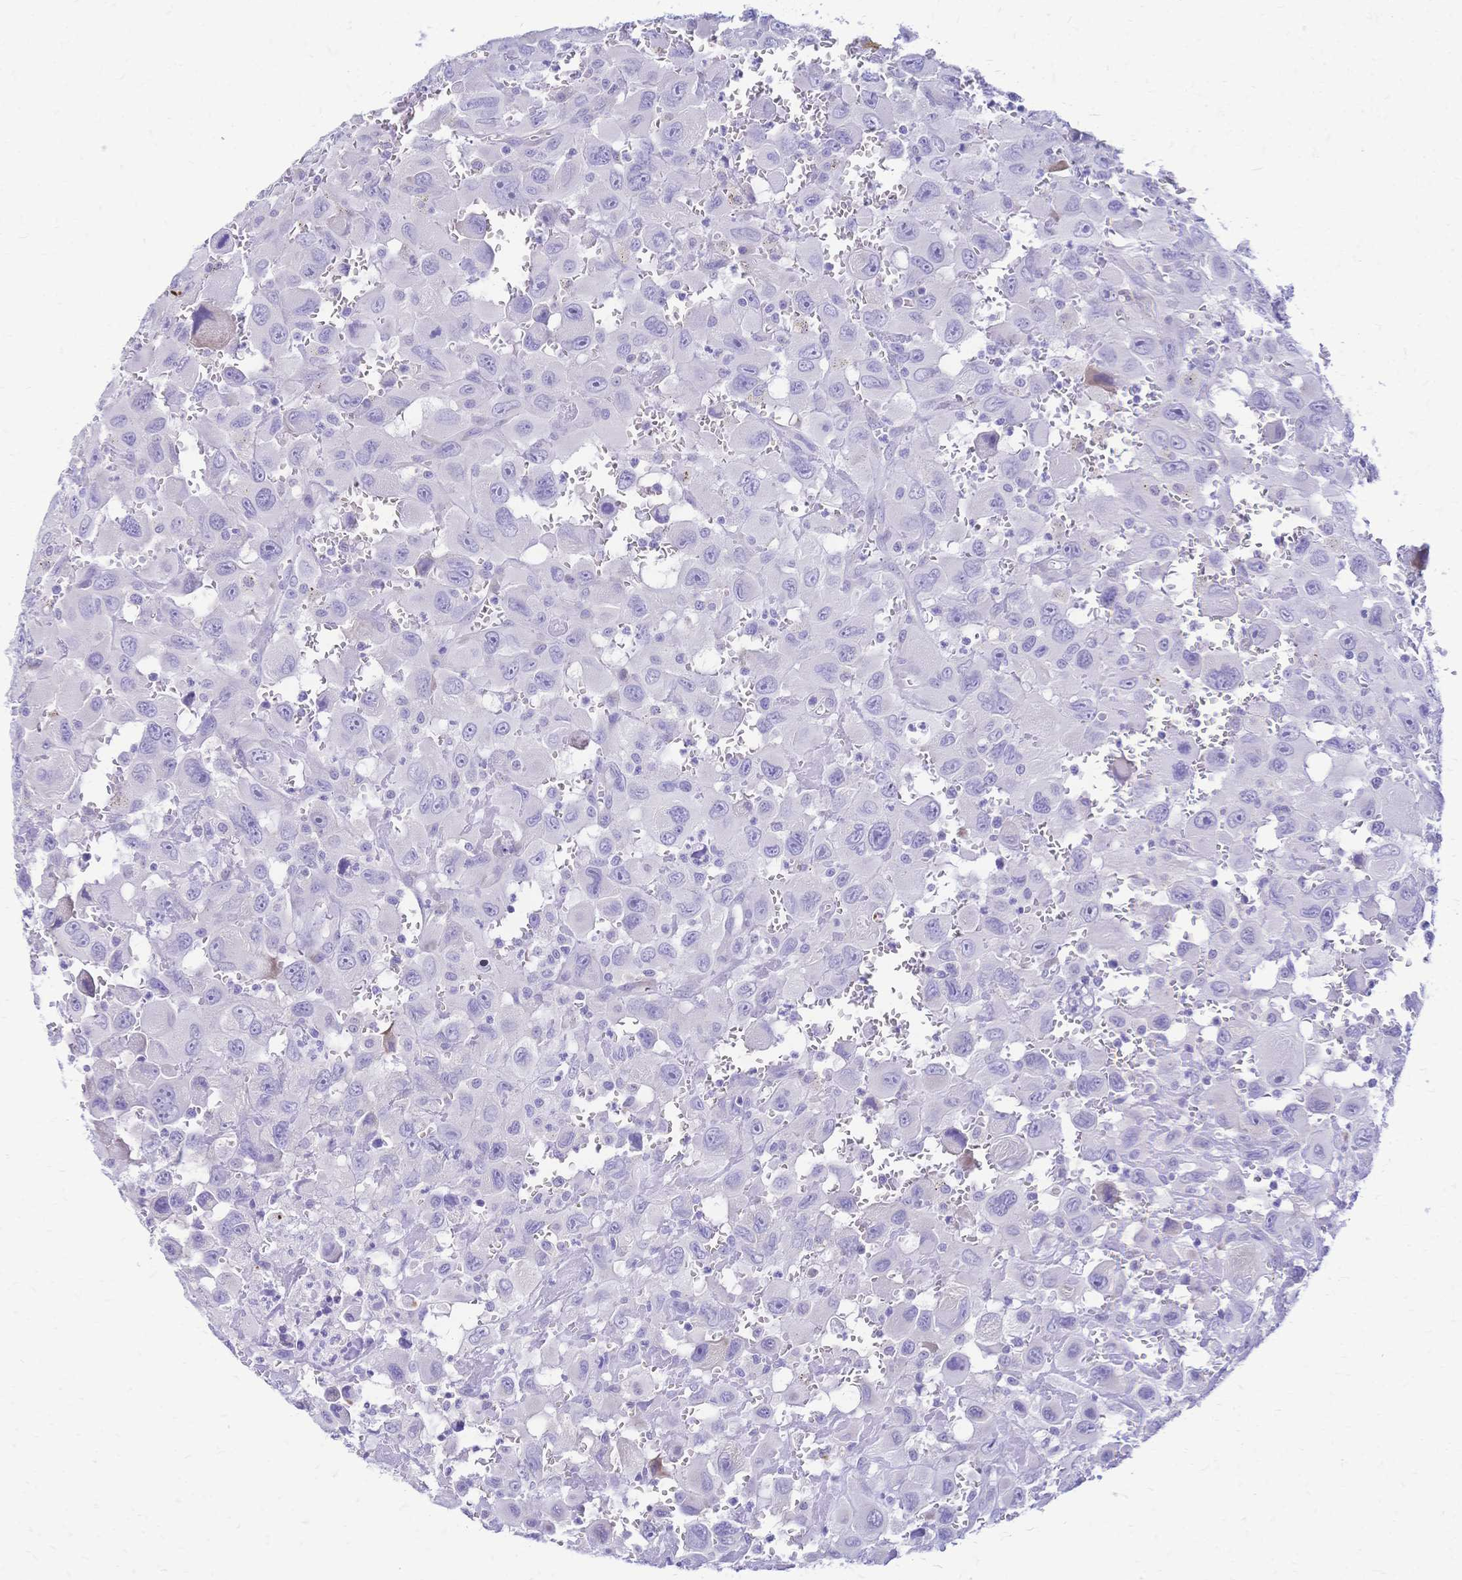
{"staining": {"intensity": "negative", "quantity": "none", "location": "none"}, "tissue": "head and neck cancer", "cell_type": "Tumor cells", "image_type": "cancer", "snomed": [{"axis": "morphology", "description": "Squamous cell carcinoma, NOS"}, {"axis": "morphology", "description": "Squamous cell carcinoma, metastatic, NOS"}, {"axis": "topography", "description": "Oral tissue"}, {"axis": "topography", "description": "Head-Neck"}], "caption": "Tumor cells show no significant staining in head and neck squamous cell carcinoma. (Brightfield microscopy of DAB immunohistochemistry (IHC) at high magnification).", "gene": "GRB7", "patient": {"sex": "female", "age": 85}}